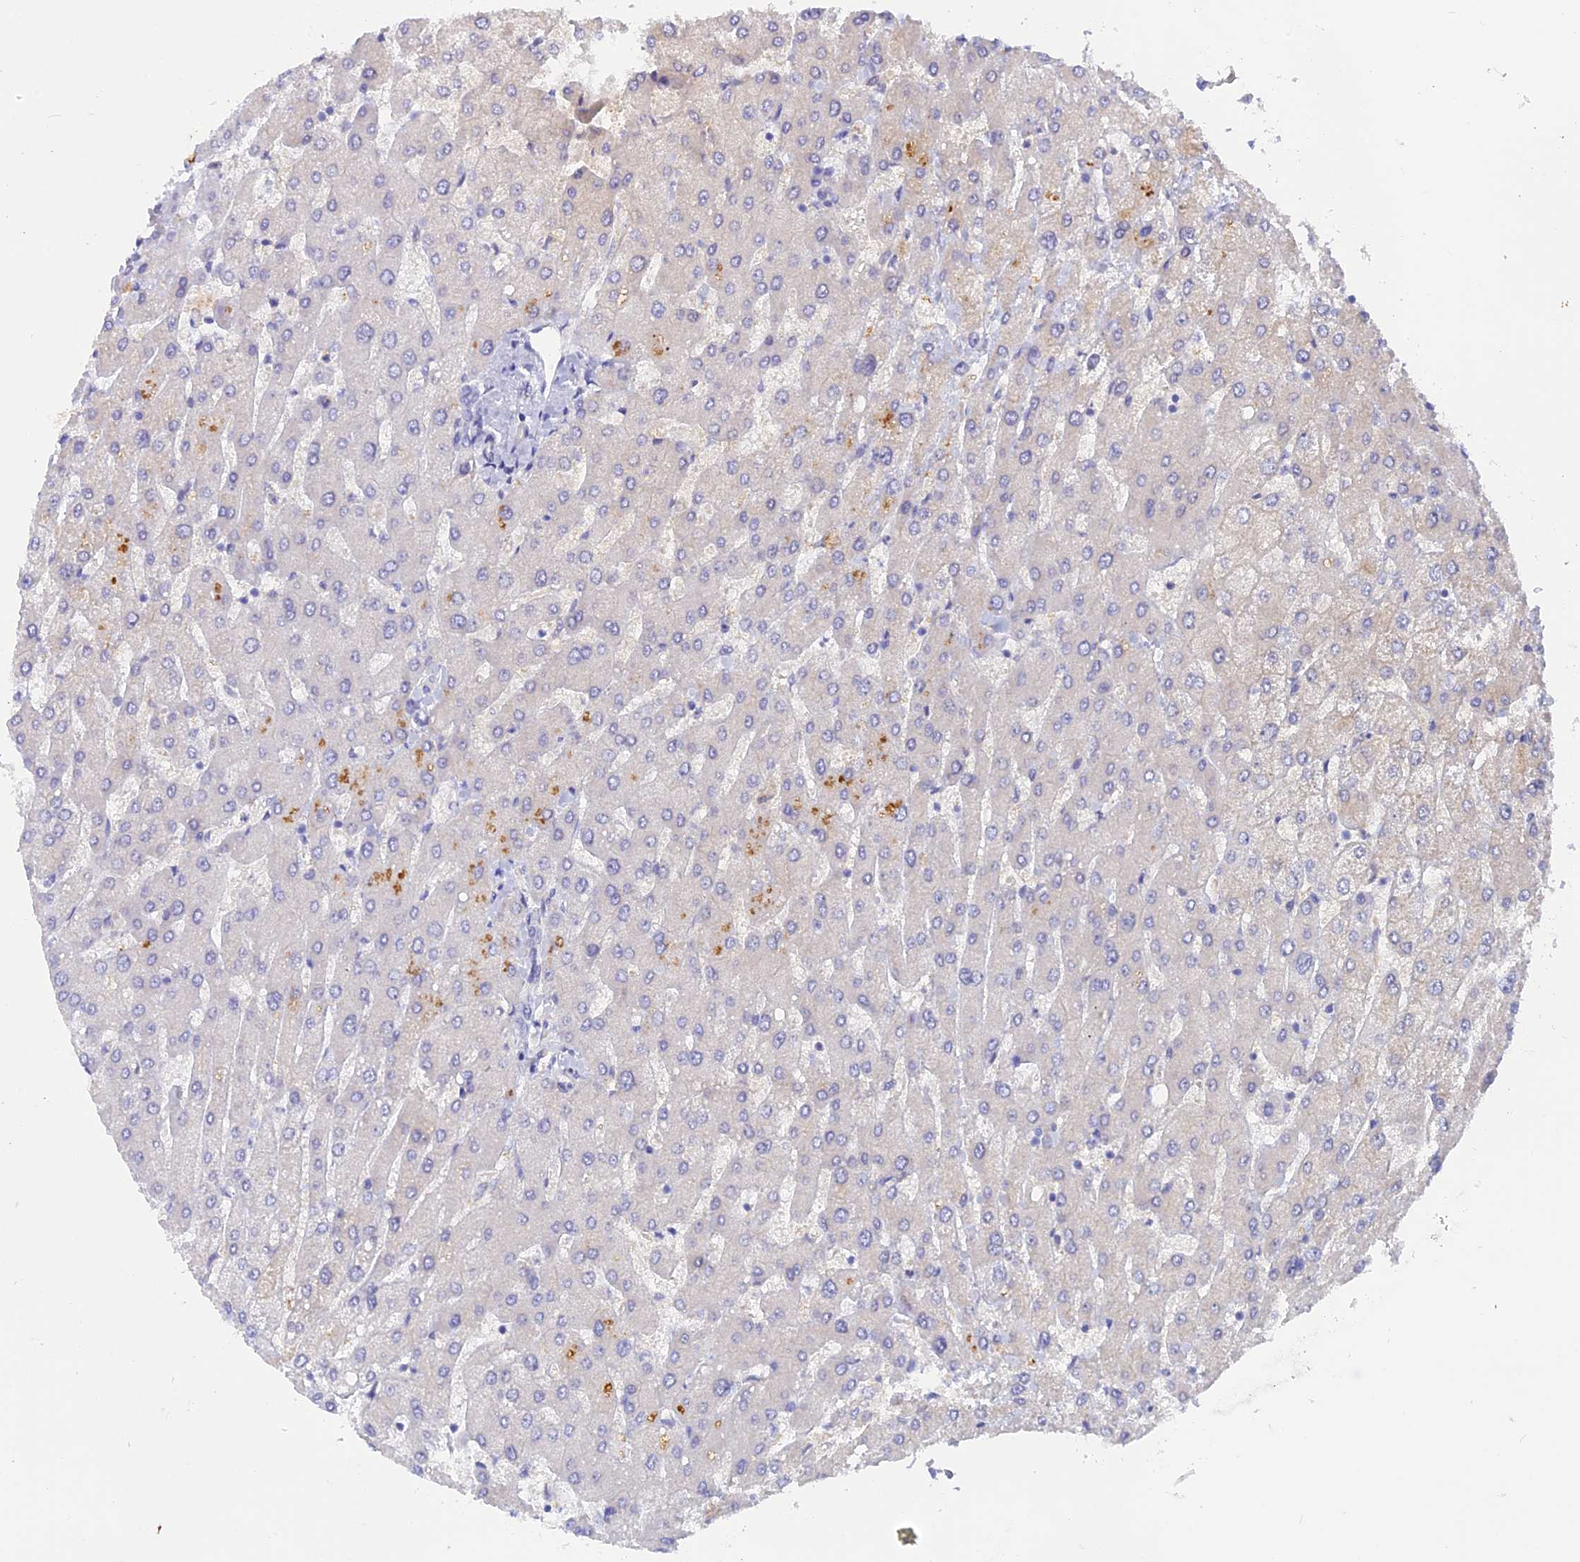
{"staining": {"intensity": "negative", "quantity": "none", "location": "none"}, "tissue": "liver", "cell_type": "Cholangiocytes", "image_type": "normal", "snomed": [{"axis": "morphology", "description": "Normal tissue, NOS"}, {"axis": "topography", "description": "Liver"}], "caption": "DAB (3,3'-diaminobenzidine) immunohistochemical staining of normal human liver exhibits no significant expression in cholangiocytes.", "gene": "GLB1L", "patient": {"sex": "male", "age": 55}}